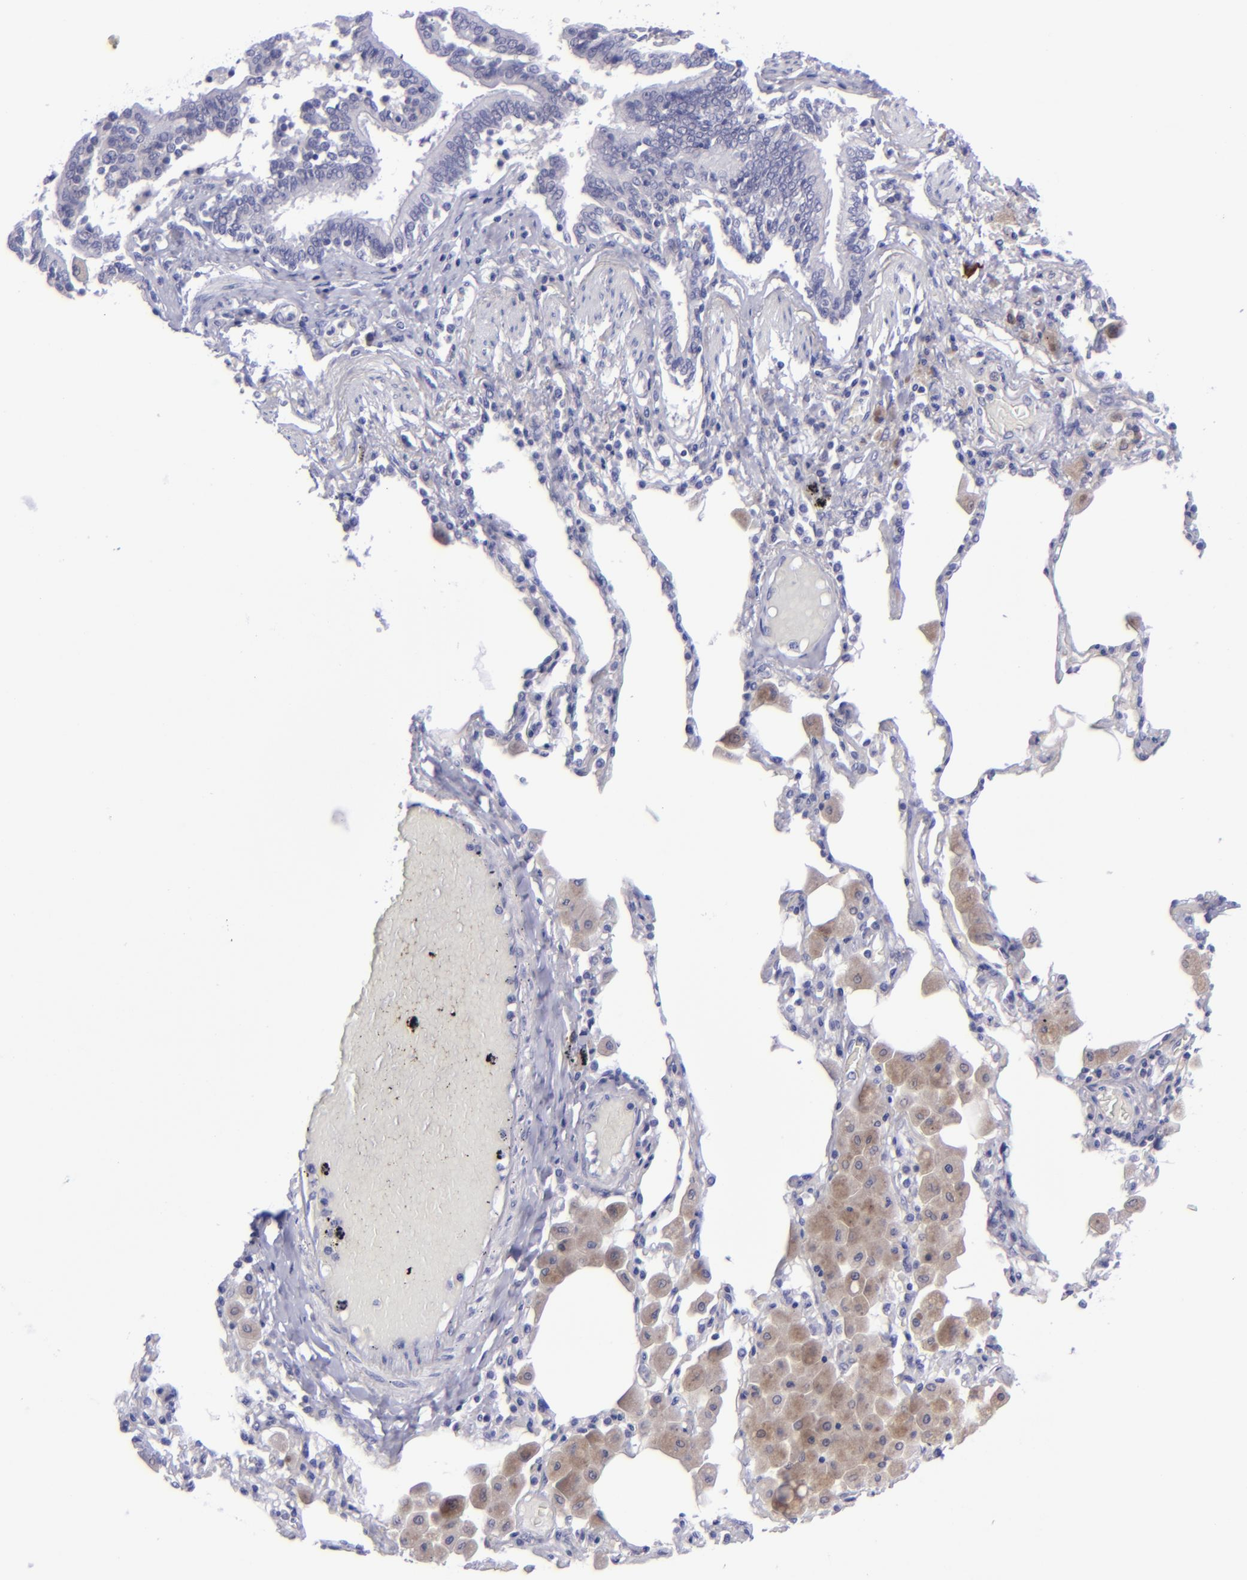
{"staining": {"intensity": "negative", "quantity": "none", "location": "none"}, "tissue": "bronchus", "cell_type": "Respiratory epithelial cells", "image_type": "normal", "snomed": [{"axis": "morphology", "description": "Normal tissue, NOS"}, {"axis": "morphology", "description": "Squamous cell carcinoma, NOS"}, {"axis": "topography", "description": "Bronchus"}, {"axis": "topography", "description": "Lung"}], "caption": "Photomicrograph shows no significant protein staining in respiratory epithelial cells of benign bronchus. The staining was performed using DAB to visualize the protein expression in brown, while the nuclei were stained in blue with hematoxylin (Magnification: 20x).", "gene": "POU2F2", "patient": {"sex": "female", "age": 47}}